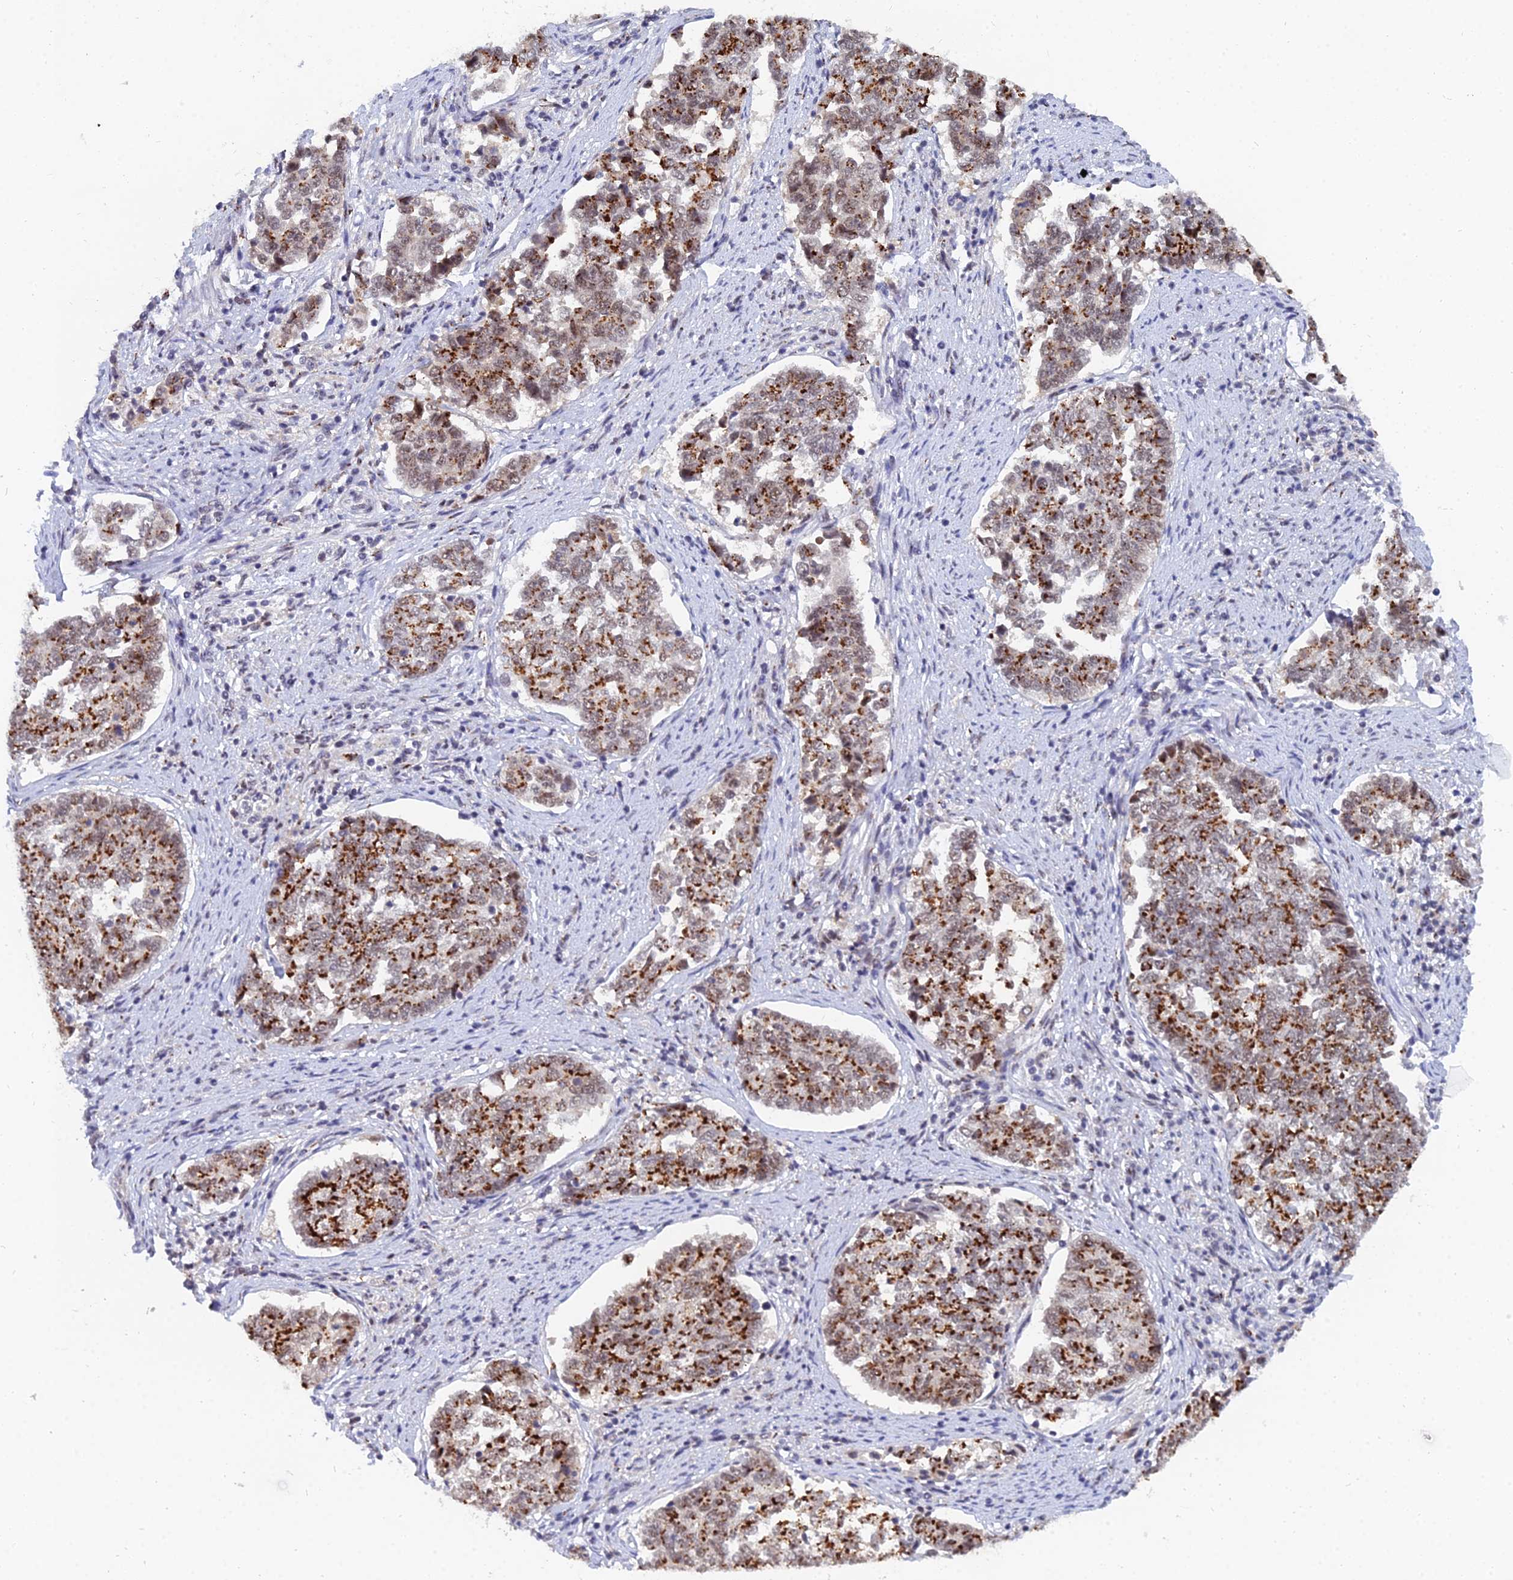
{"staining": {"intensity": "strong", "quantity": ">75%", "location": "cytoplasmic/membranous,nuclear"}, "tissue": "endometrial cancer", "cell_type": "Tumor cells", "image_type": "cancer", "snomed": [{"axis": "morphology", "description": "Adenocarcinoma, NOS"}, {"axis": "topography", "description": "Endometrium"}], "caption": "A high amount of strong cytoplasmic/membranous and nuclear positivity is present in approximately >75% of tumor cells in endometrial adenocarcinoma tissue.", "gene": "THOC3", "patient": {"sex": "female", "age": 80}}